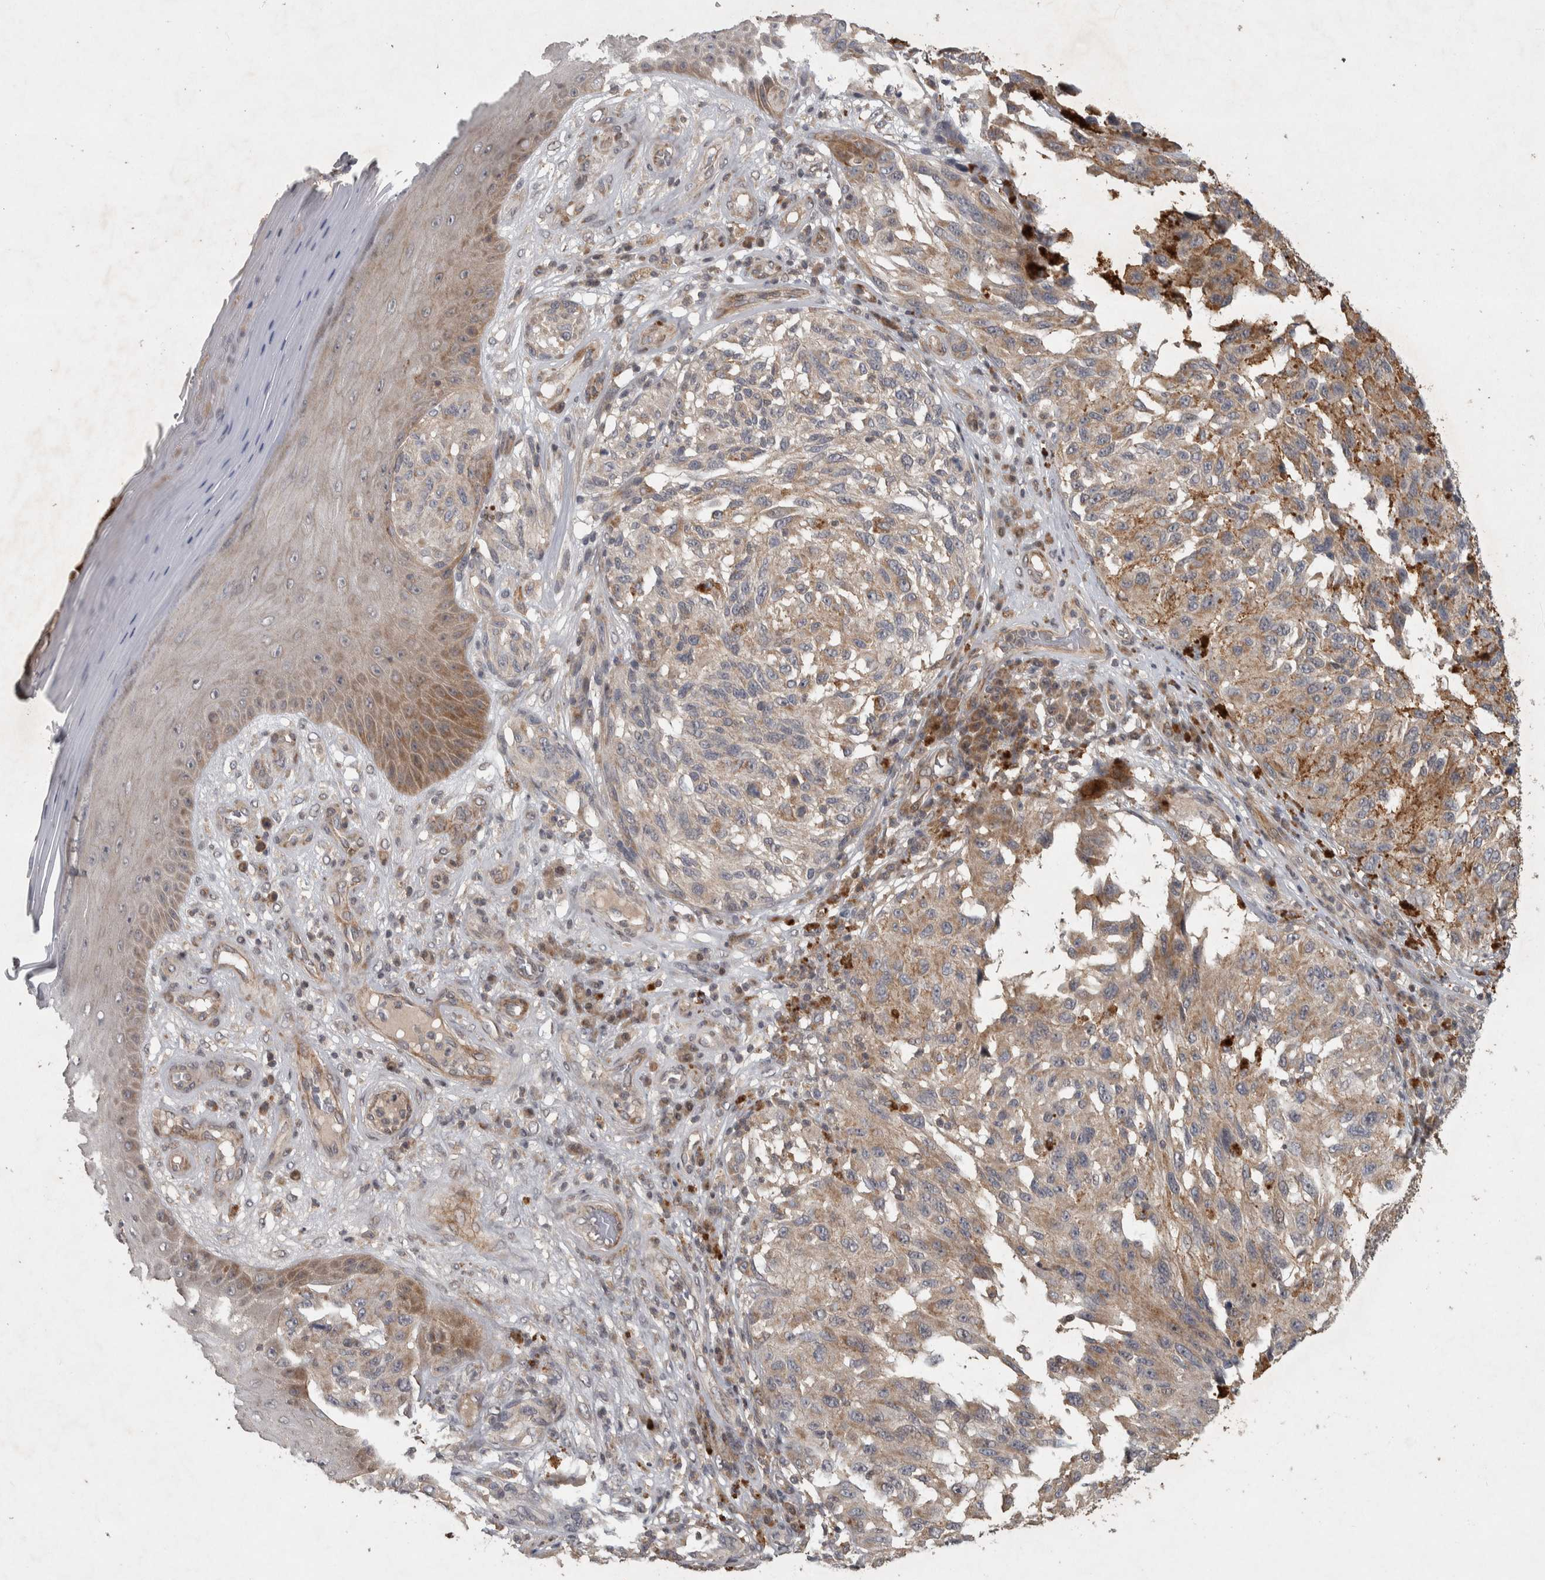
{"staining": {"intensity": "weak", "quantity": "25%-75%", "location": "cytoplasmic/membranous"}, "tissue": "melanoma", "cell_type": "Tumor cells", "image_type": "cancer", "snomed": [{"axis": "morphology", "description": "Malignant melanoma, NOS"}, {"axis": "topography", "description": "Skin"}], "caption": "Immunohistochemistry (IHC) histopathology image of neoplastic tissue: human melanoma stained using IHC reveals low levels of weak protein expression localized specifically in the cytoplasmic/membranous of tumor cells, appearing as a cytoplasmic/membranous brown color.", "gene": "ERAL1", "patient": {"sex": "female", "age": 73}}